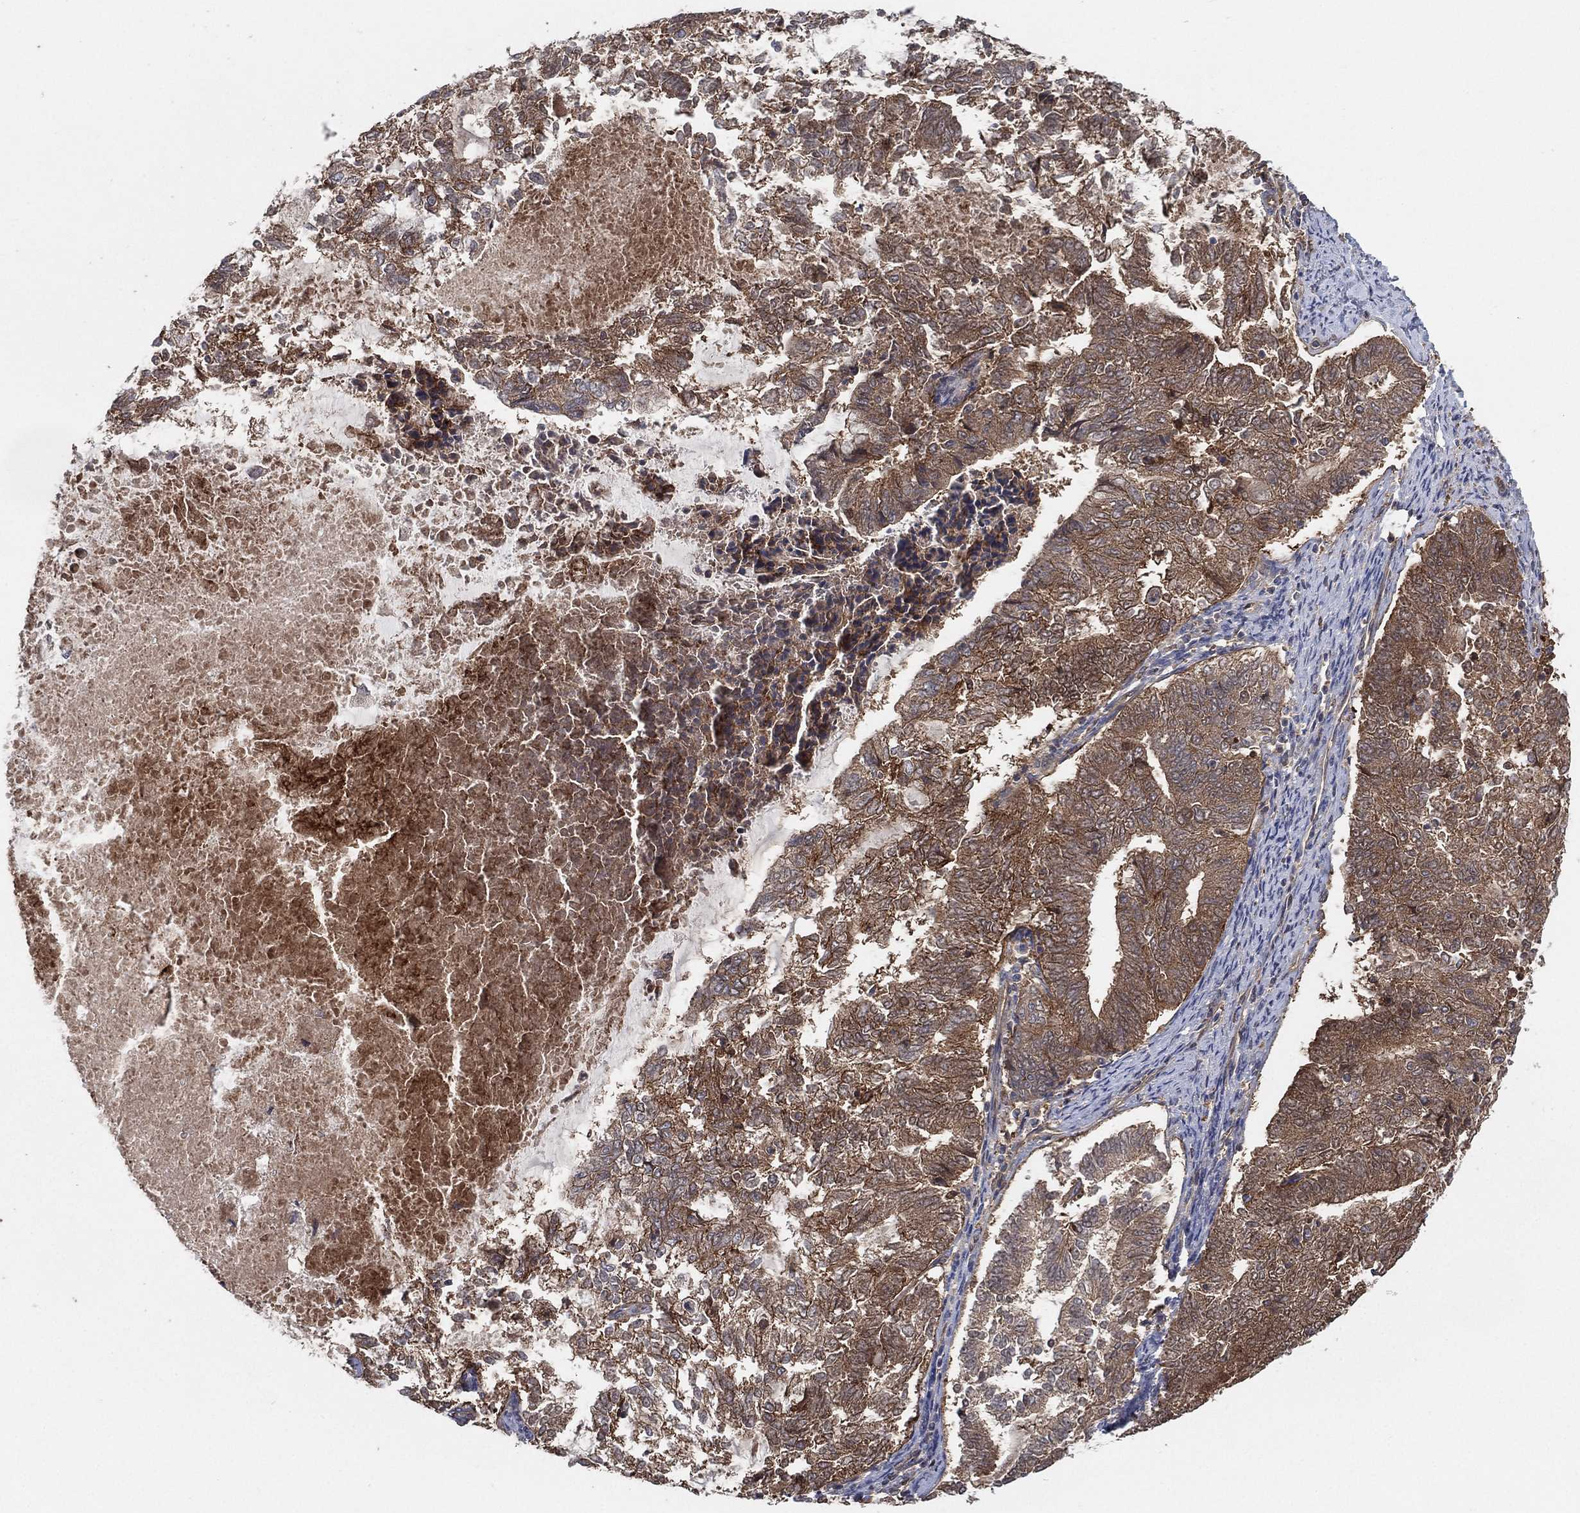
{"staining": {"intensity": "strong", "quantity": "<25%", "location": "cytoplasmic/membranous"}, "tissue": "endometrial cancer", "cell_type": "Tumor cells", "image_type": "cancer", "snomed": [{"axis": "morphology", "description": "Adenocarcinoma, NOS"}, {"axis": "topography", "description": "Endometrium"}], "caption": "High-power microscopy captured an immunohistochemistry (IHC) photomicrograph of endometrial adenocarcinoma, revealing strong cytoplasmic/membranous positivity in about <25% of tumor cells.", "gene": "PSMG4", "patient": {"sex": "female", "age": 65}}